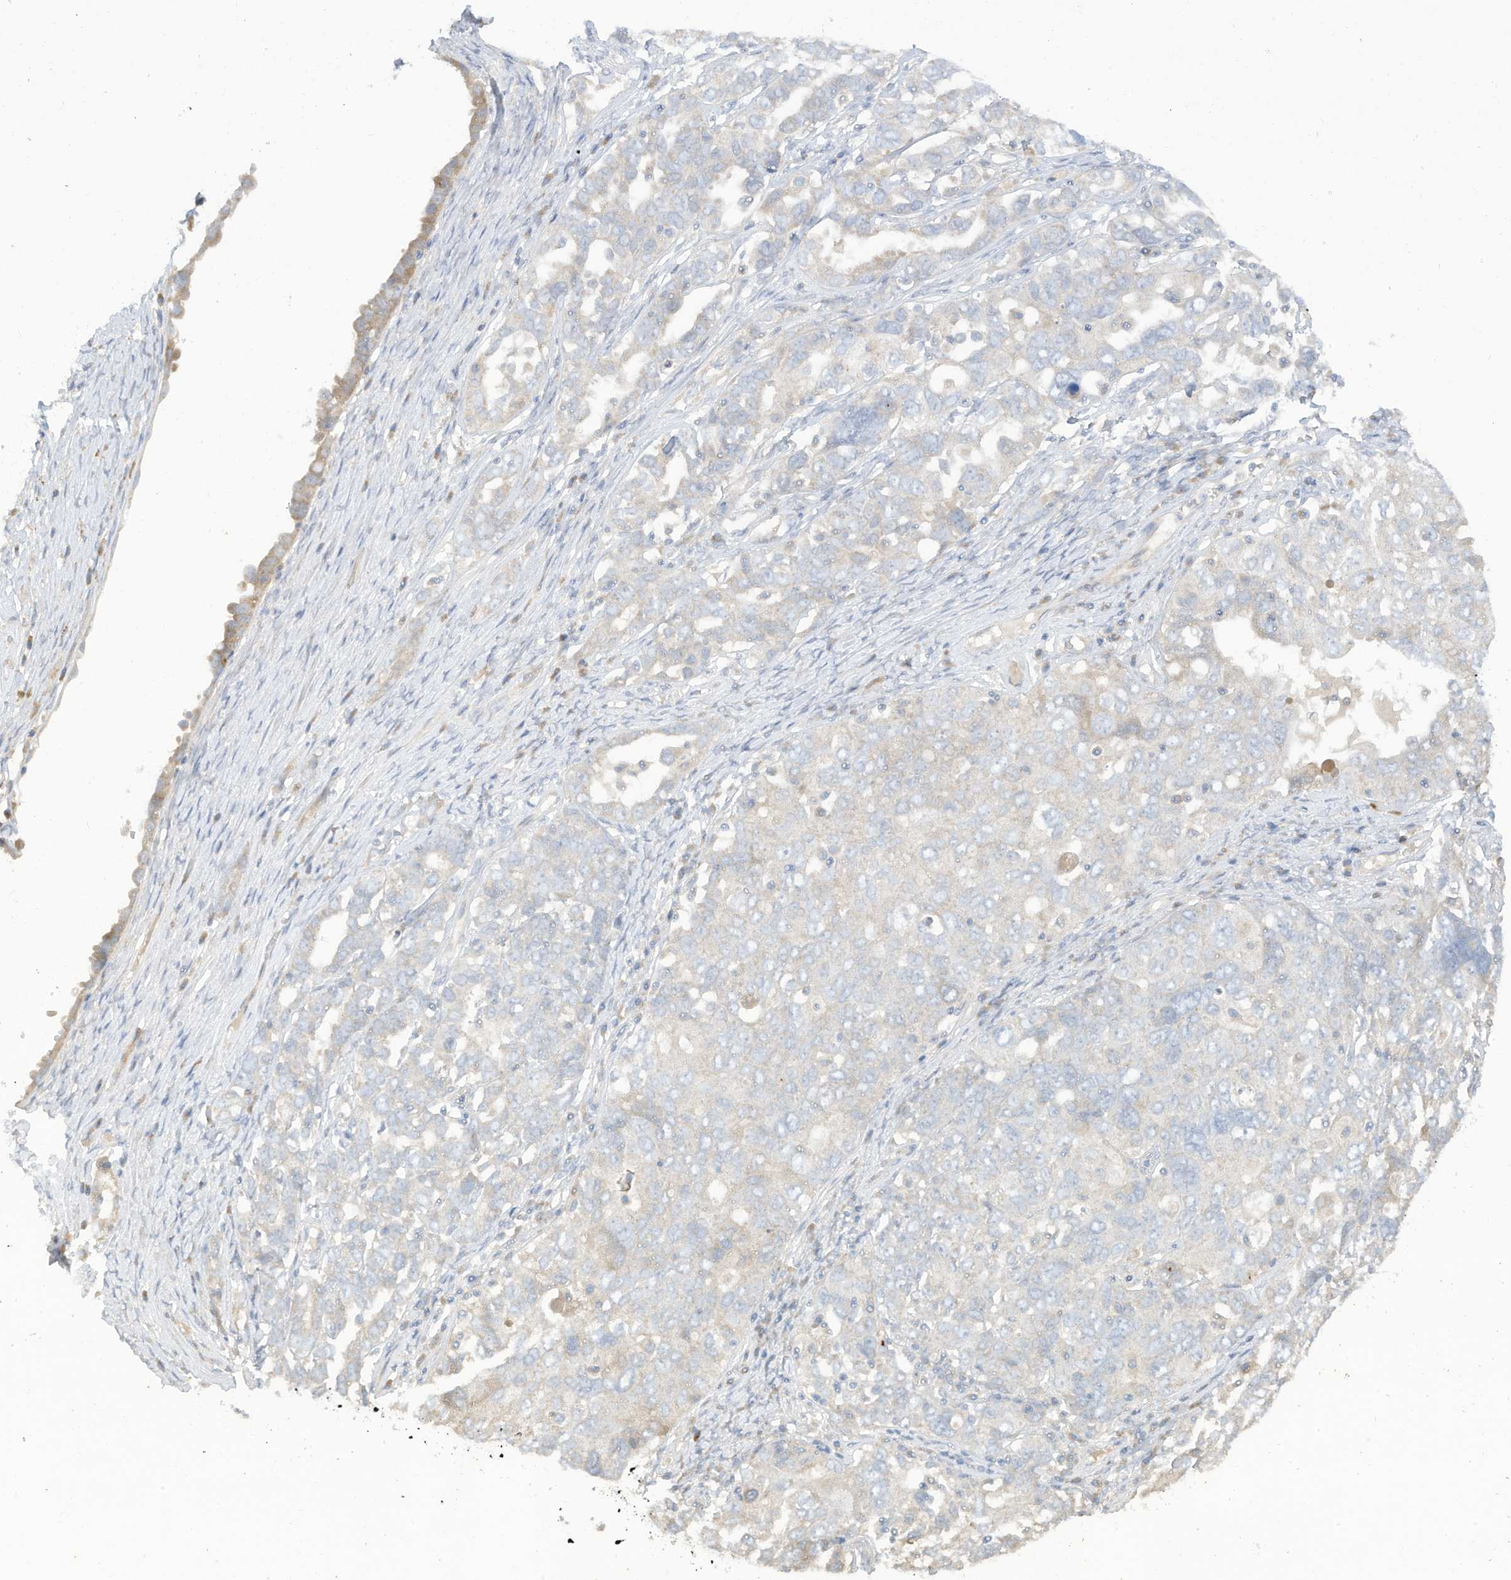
{"staining": {"intensity": "negative", "quantity": "none", "location": "none"}, "tissue": "ovarian cancer", "cell_type": "Tumor cells", "image_type": "cancer", "snomed": [{"axis": "morphology", "description": "Carcinoma, endometroid"}, {"axis": "topography", "description": "Ovary"}], "caption": "This is an immunohistochemistry micrograph of human ovarian endometroid carcinoma. There is no staining in tumor cells.", "gene": "LRRN2", "patient": {"sex": "female", "age": 62}}